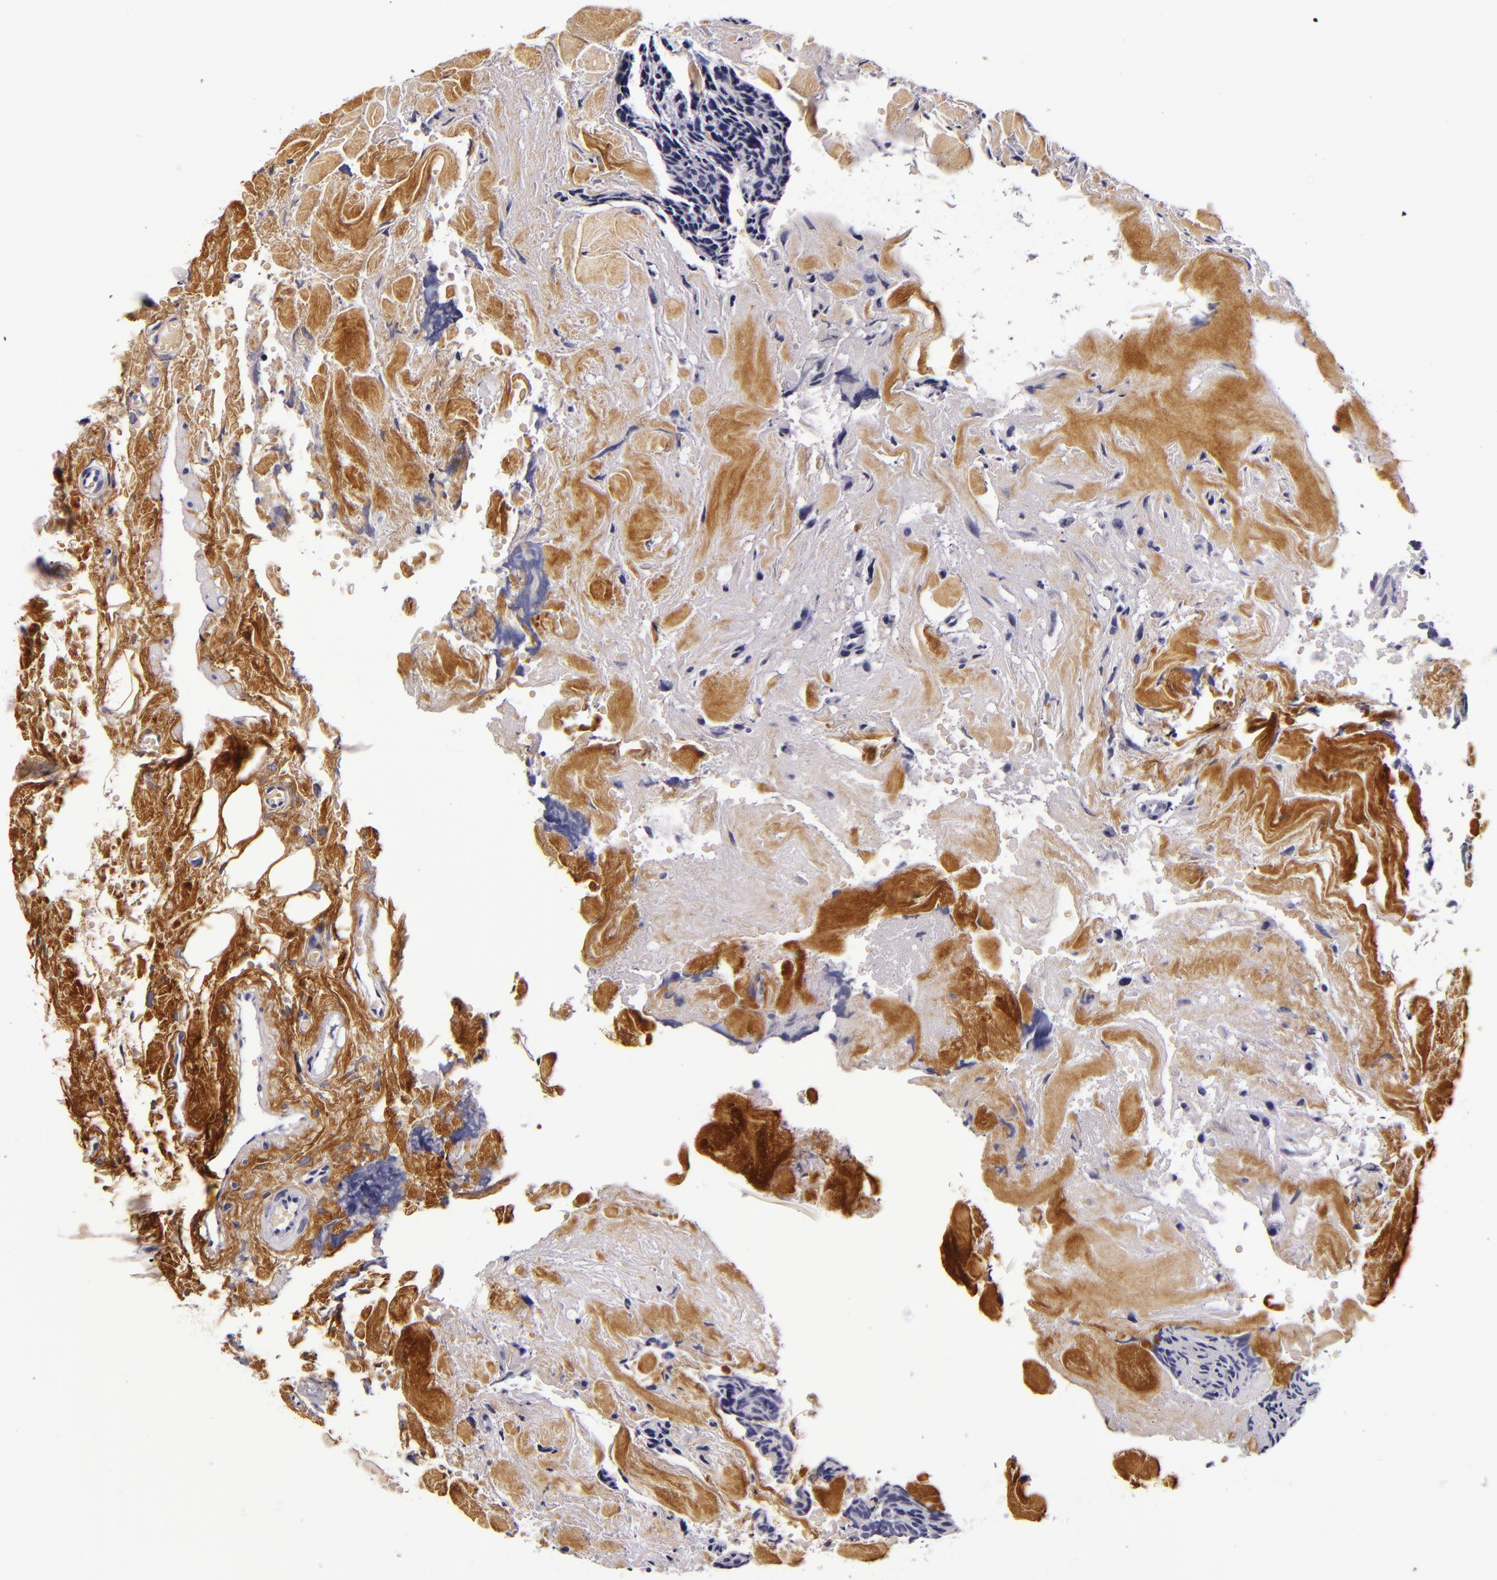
{"staining": {"intensity": "negative", "quantity": "none", "location": "none"}, "tissue": "head and neck cancer", "cell_type": "Tumor cells", "image_type": "cancer", "snomed": [{"axis": "morphology", "description": "Squamous cell carcinoma, NOS"}, {"axis": "topography", "description": "Salivary gland"}, {"axis": "topography", "description": "Head-Neck"}], "caption": "This is a micrograph of immunohistochemistry (IHC) staining of head and neck cancer, which shows no staining in tumor cells. (DAB immunohistochemistry (IHC) visualized using brightfield microscopy, high magnification).", "gene": "FBN1", "patient": {"sex": "male", "age": 70}}